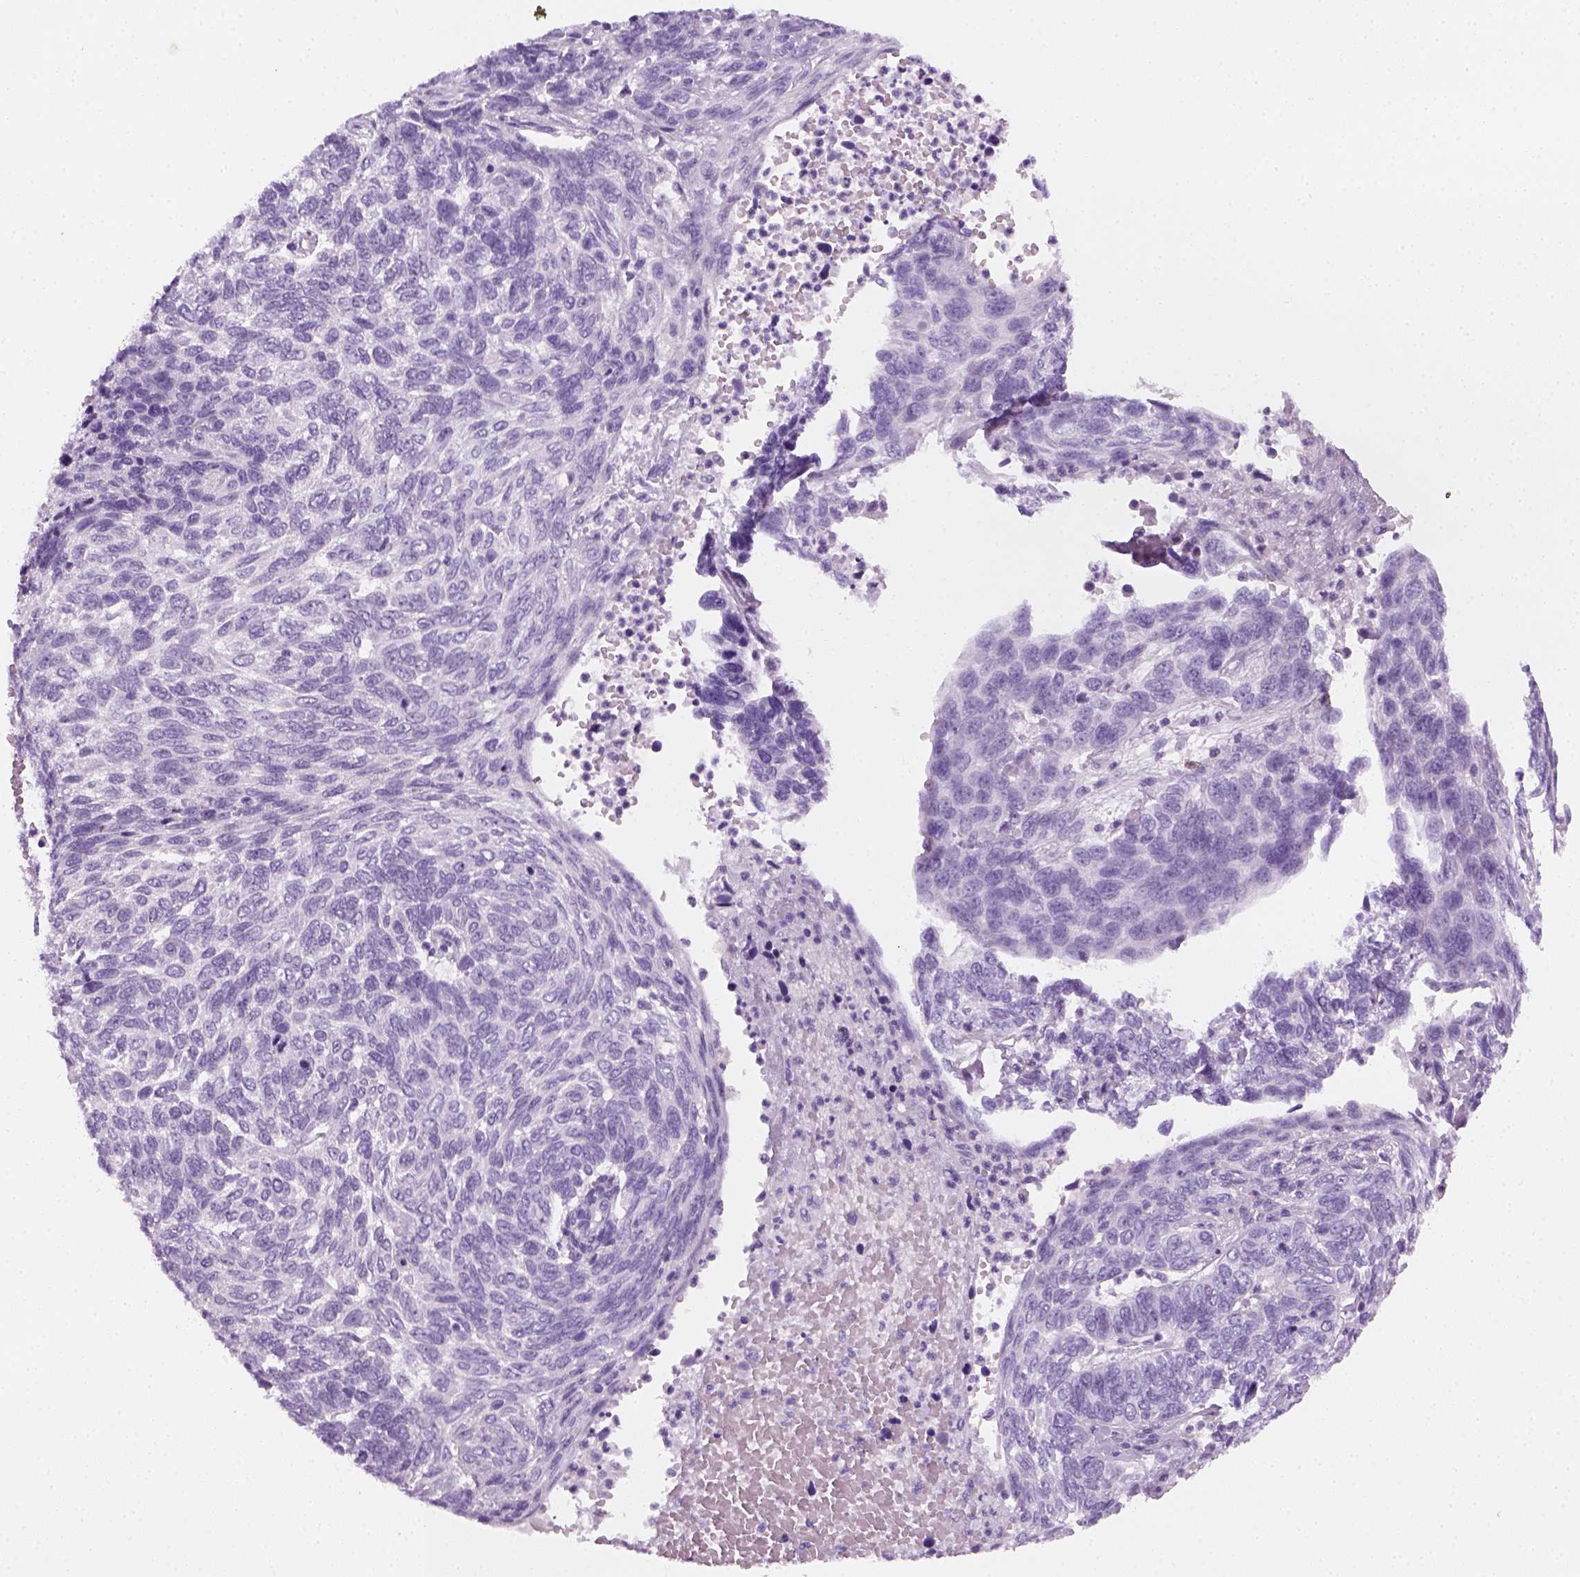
{"staining": {"intensity": "negative", "quantity": "none", "location": "none"}, "tissue": "skin cancer", "cell_type": "Tumor cells", "image_type": "cancer", "snomed": [{"axis": "morphology", "description": "Basal cell carcinoma"}, {"axis": "topography", "description": "Skin"}], "caption": "IHC histopathology image of human skin basal cell carcinoma stained for a protein (brown), which demonstrates no staining in tumor cells.", "gene": "AQP3", "patient": {"sex": "female", "age": 65}}